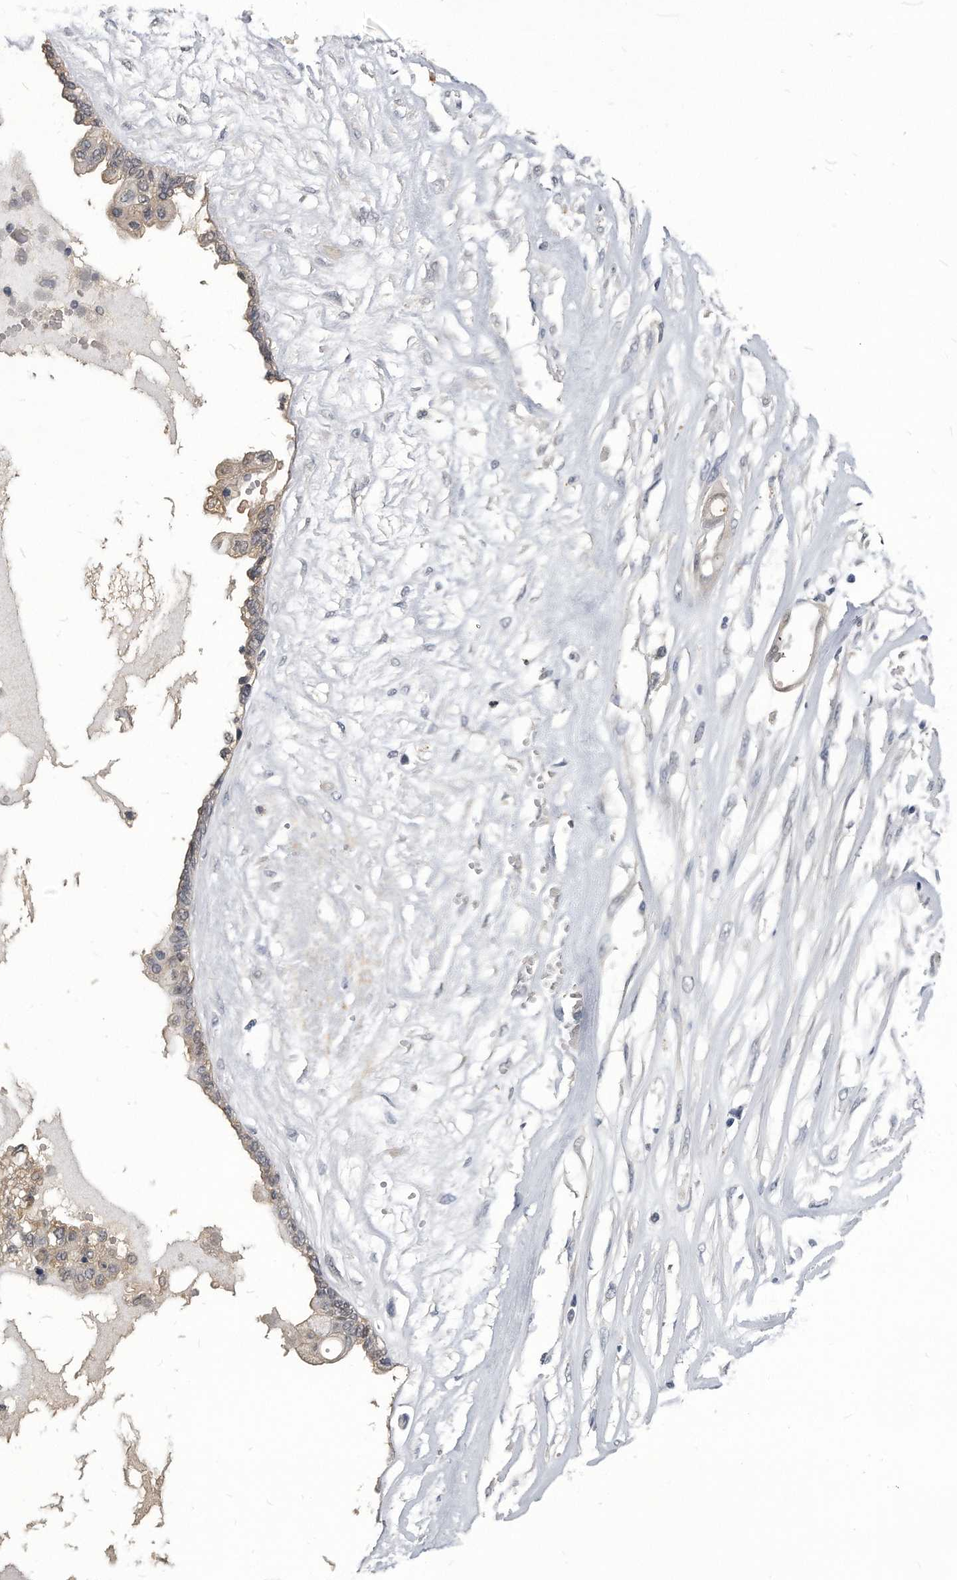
{"staining": {"intensity": "weak", "quantity": "<25%", "location": "cytoplasmic/membranous"}, "tissue": "ovarian cancer", "cell_type": "Tumor cells", "image_type": "cancer", "snomed": [{"axis": "morphology", "description": "Carcinoma, NOS"}, {"axis": "morphology", "description": "Carcinoma, endometroid"}, {"axis": "topography", "description": "Ovary"}], "caption": "Immunohistochemistry of ovarian cancer (endometroid carcinoma) exhibits no positivity in tumor cells.", "gene": "PDXK", "patient": {"sex": "female", "age": 50}}